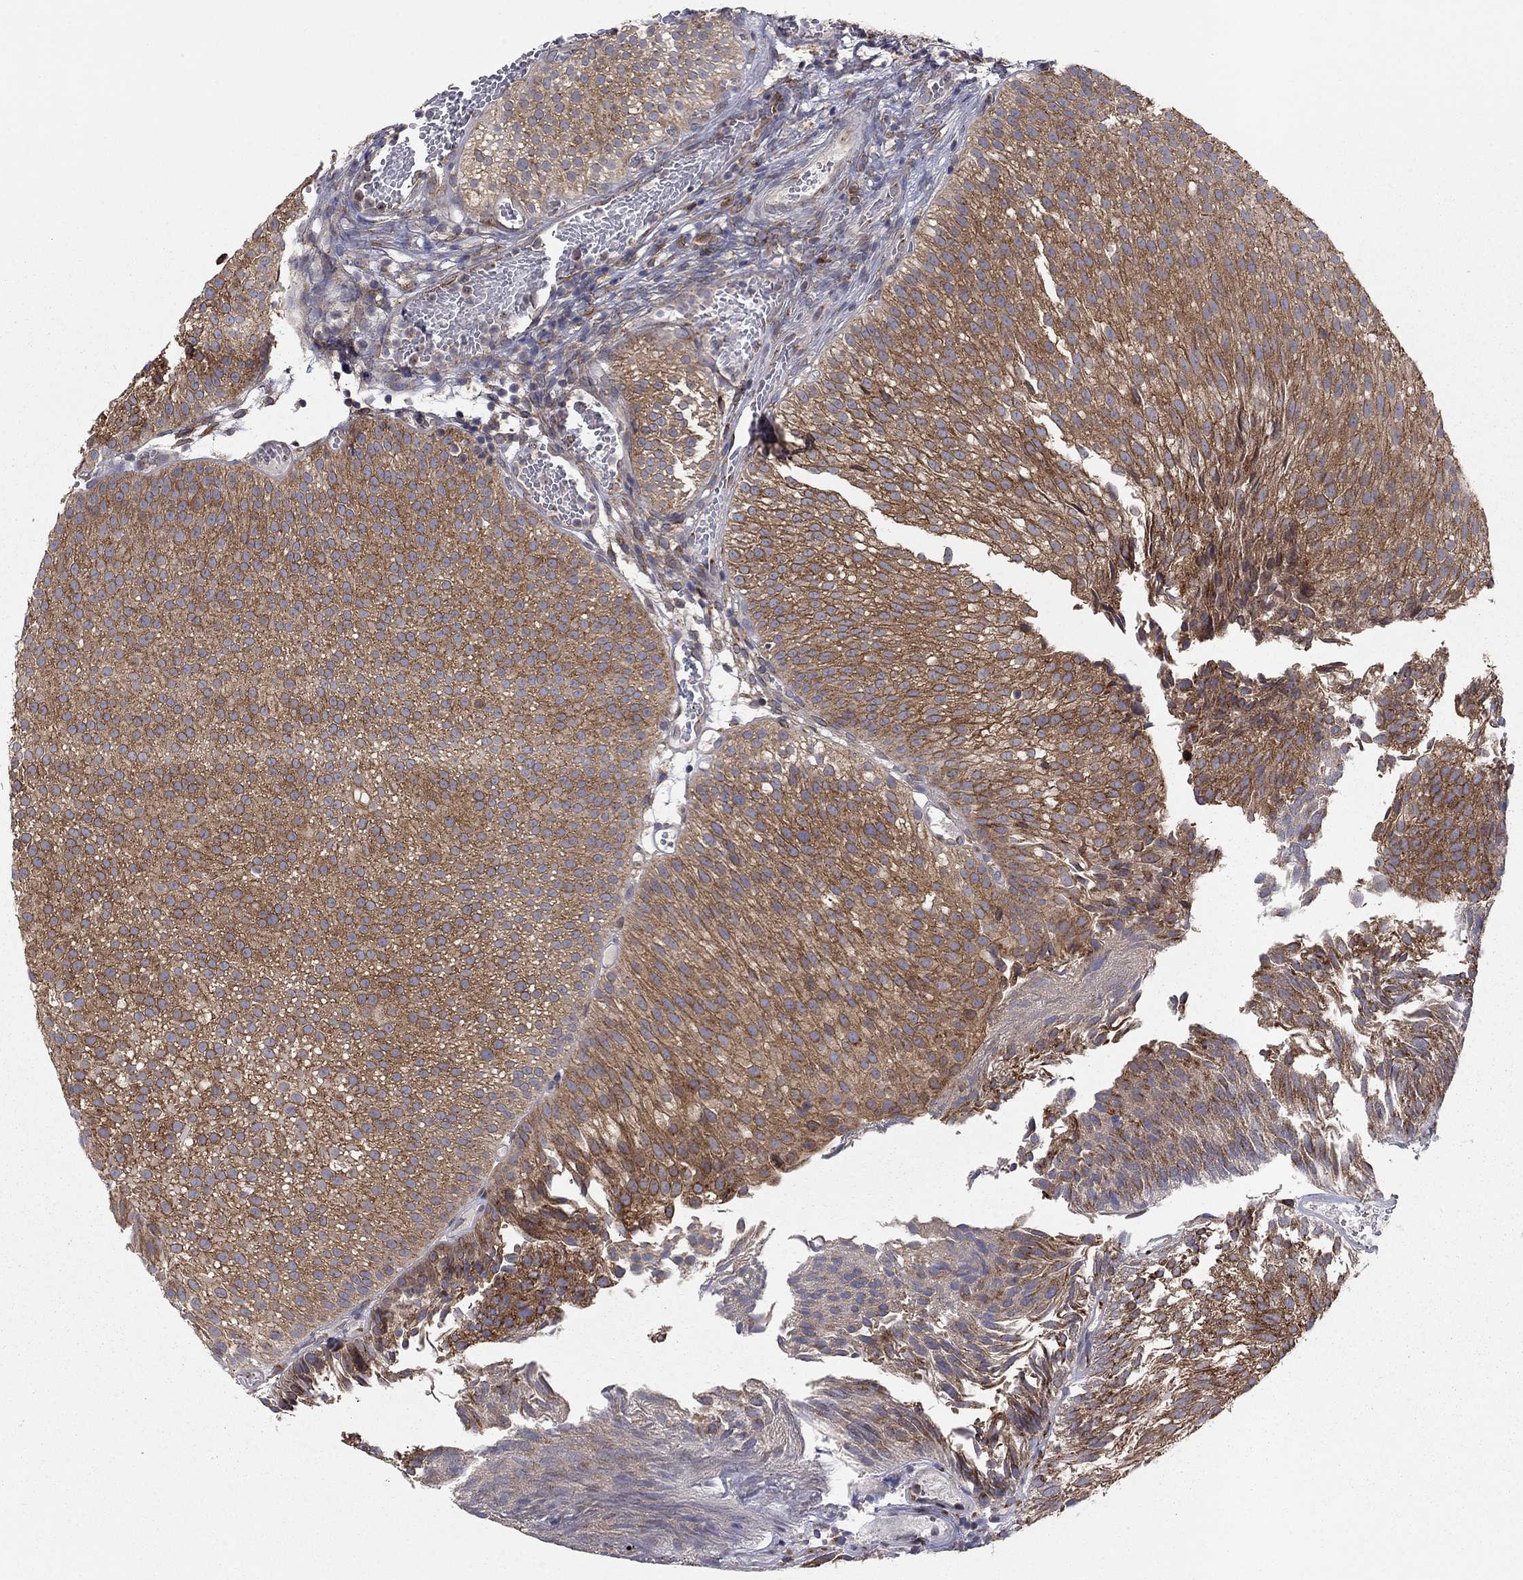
{"staining": {"intensity": "strong", "quantity": ">75%", "location": "cytoplasmic/membranous"}, "tissue": "urothelial cancer", "cell_type": "Tumor cells", "image_type": "cancer", "snomed": [{"axis": "morphology", "description": "Urothelial carcinoma, Low grade"}, {"axis": "topography", "description": "Urinary bladder"}], "caption": "This histopathology image reveals IHC staining of low-grade urothelial carcinoma, with high strong cytoplasmic/membranous positivity in approximately >75% of tumor cells.", "gene": "YIF1A", "patient": {"sex": "male", "age": 65}}